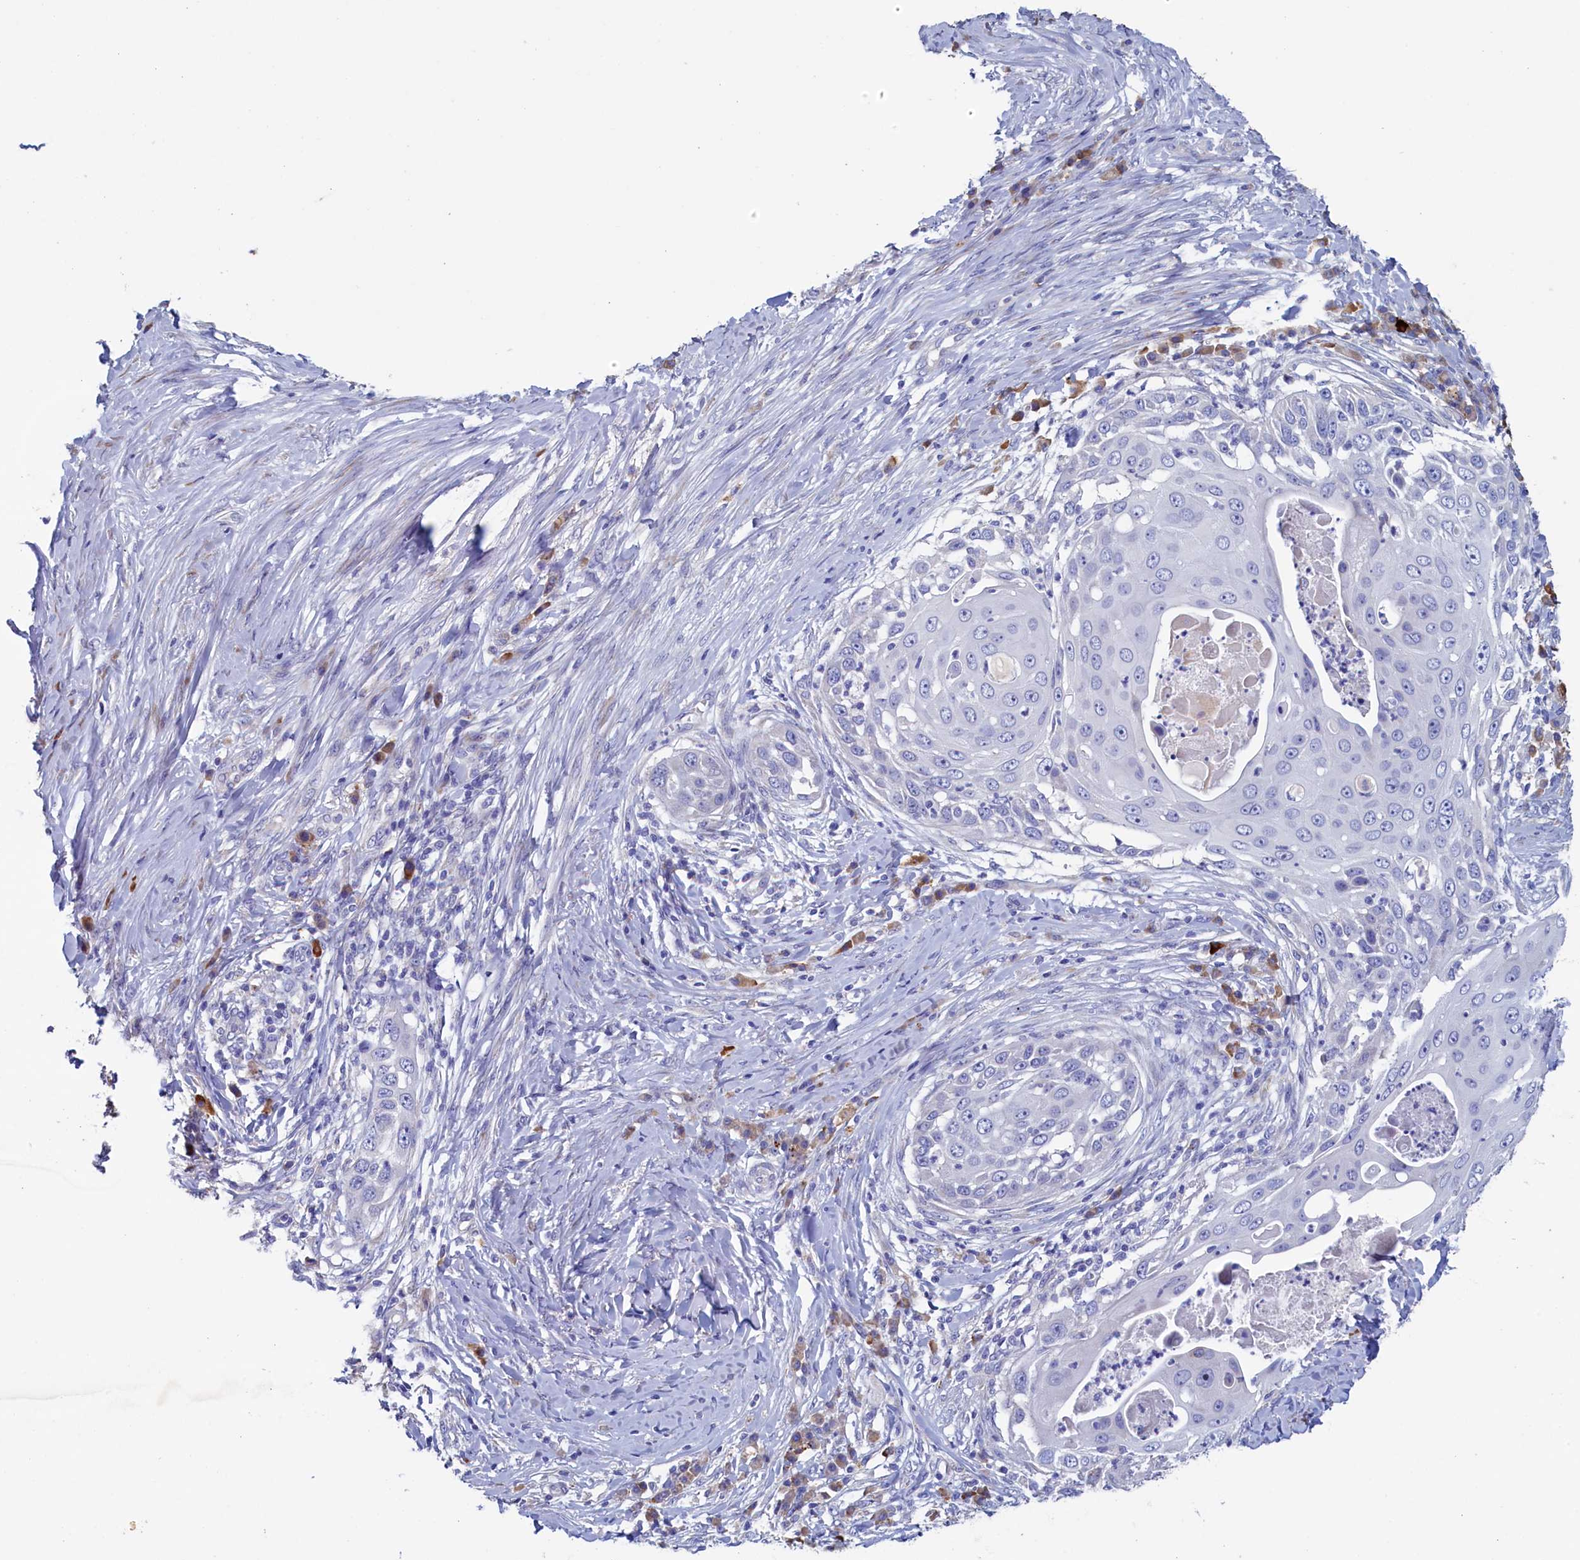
{"staining": {"intensity": "negative", "quantity": "none", "location": "none"}, "tissue": "skin cancer", "cell_type": "Tumor cells", "image_type": "cancer", "snomed": [{"axis": "morphology", "description": "Squamous cell carcinoma, NOS"}, {"axis": "topography", "description": "Skin"}], "caption": "Human squamous cell carcinoma (skin) stained for a protein using IHC shows no expression in tumor cells.", "gene": "CBLIF", "patient": {"sex": "female", "age": 44}}